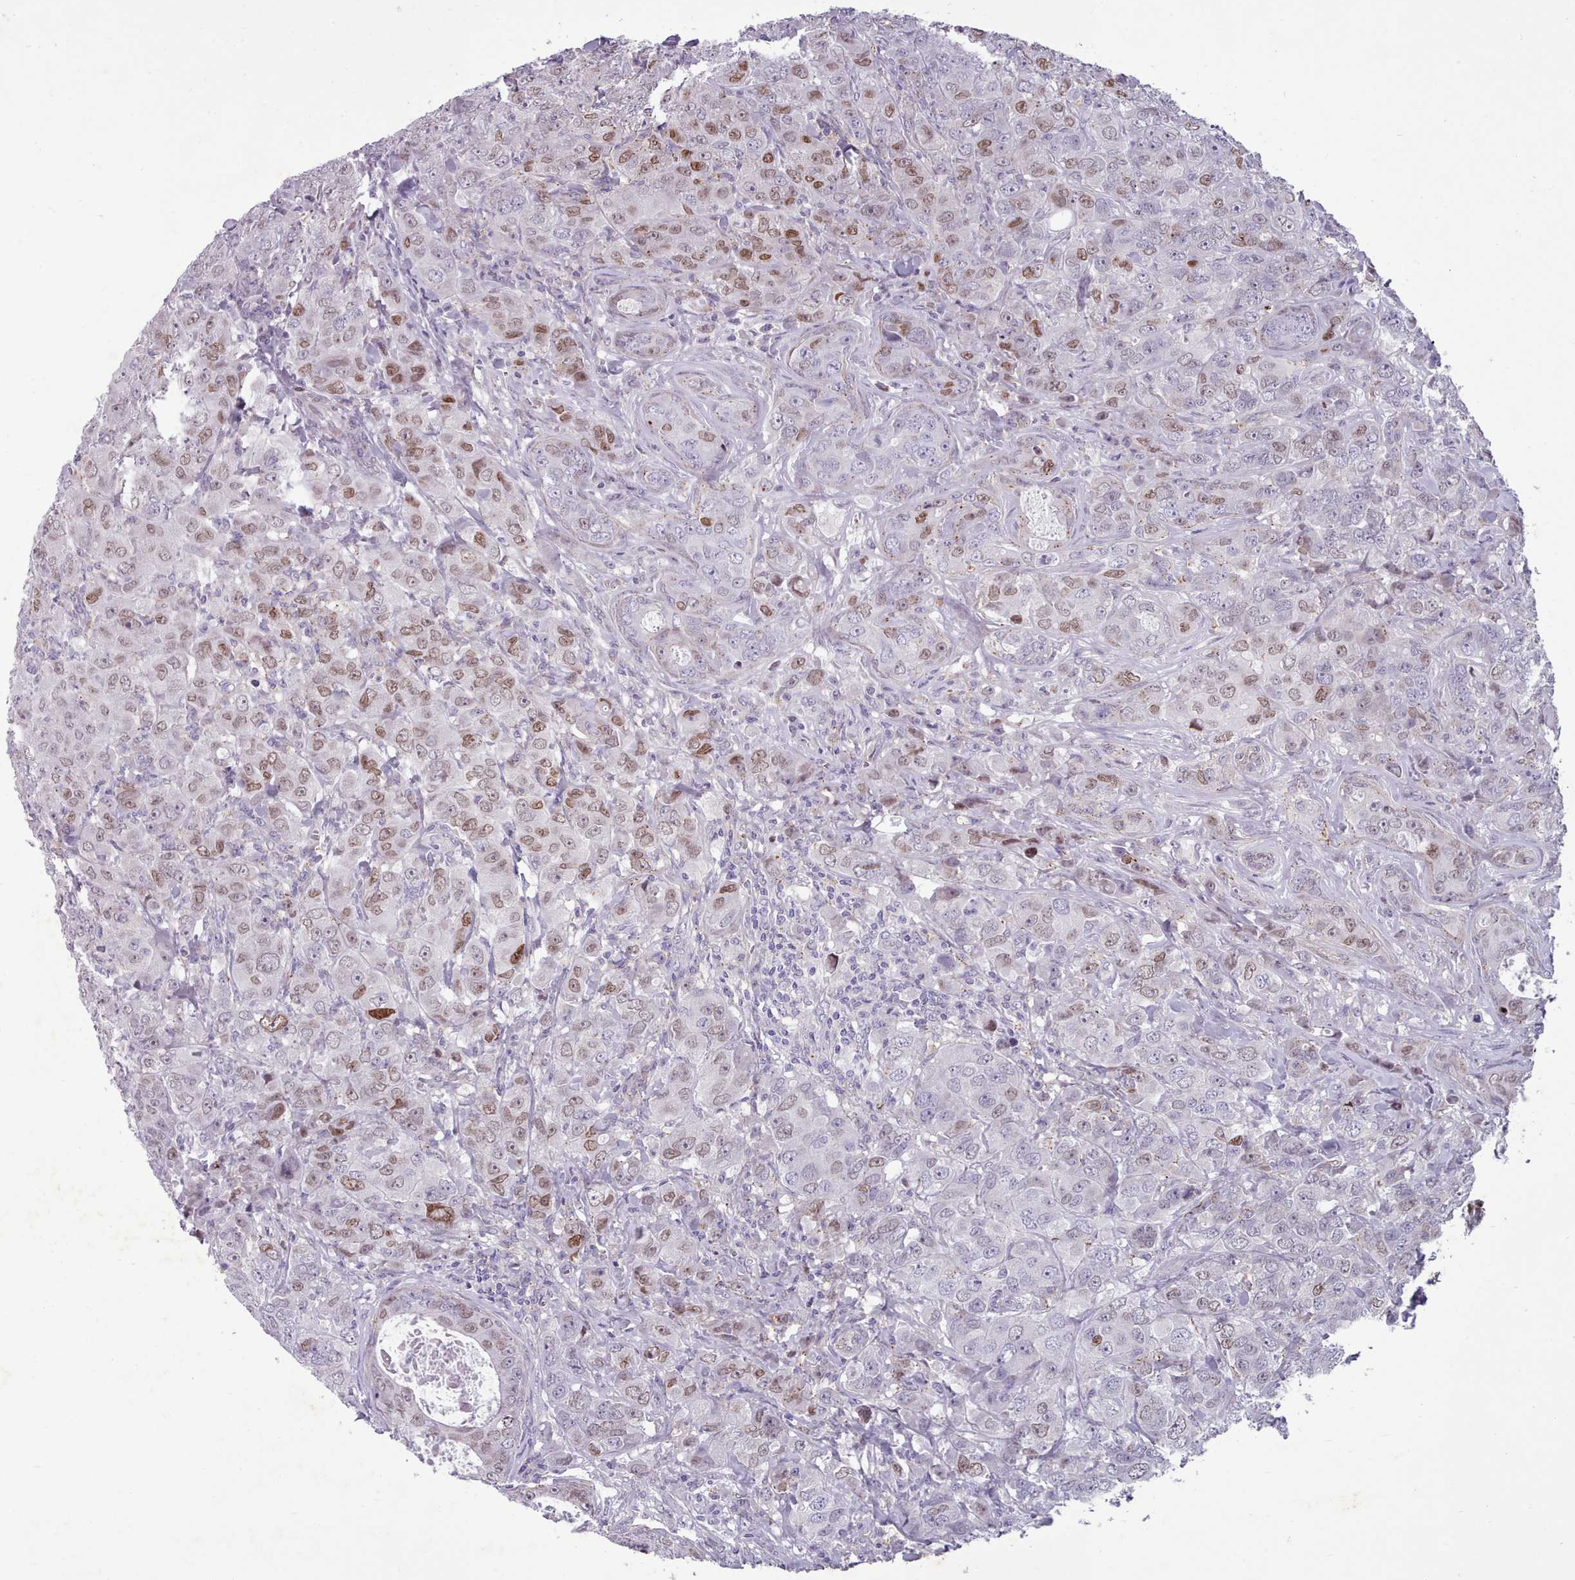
{"staining": {"intensity": "moderate", "quantity": "<25%", "location": "nuclear"}, "tissue": "breast cancer", "cell_type": "Tumor cells", "image_type": "cancer", "snomed": [{"axis": "morphology", "description": "Duct carcinoma"}, {"axis": "topography", "description": "Breast"}], "caption": "The micrograph reveals a brown stain indicating the presence of a protein in the nuclear of tumor cells in breast intraductal carcinoma.", "gene": "KCNT2", "patient": {"sex": "female", "age": 43}}